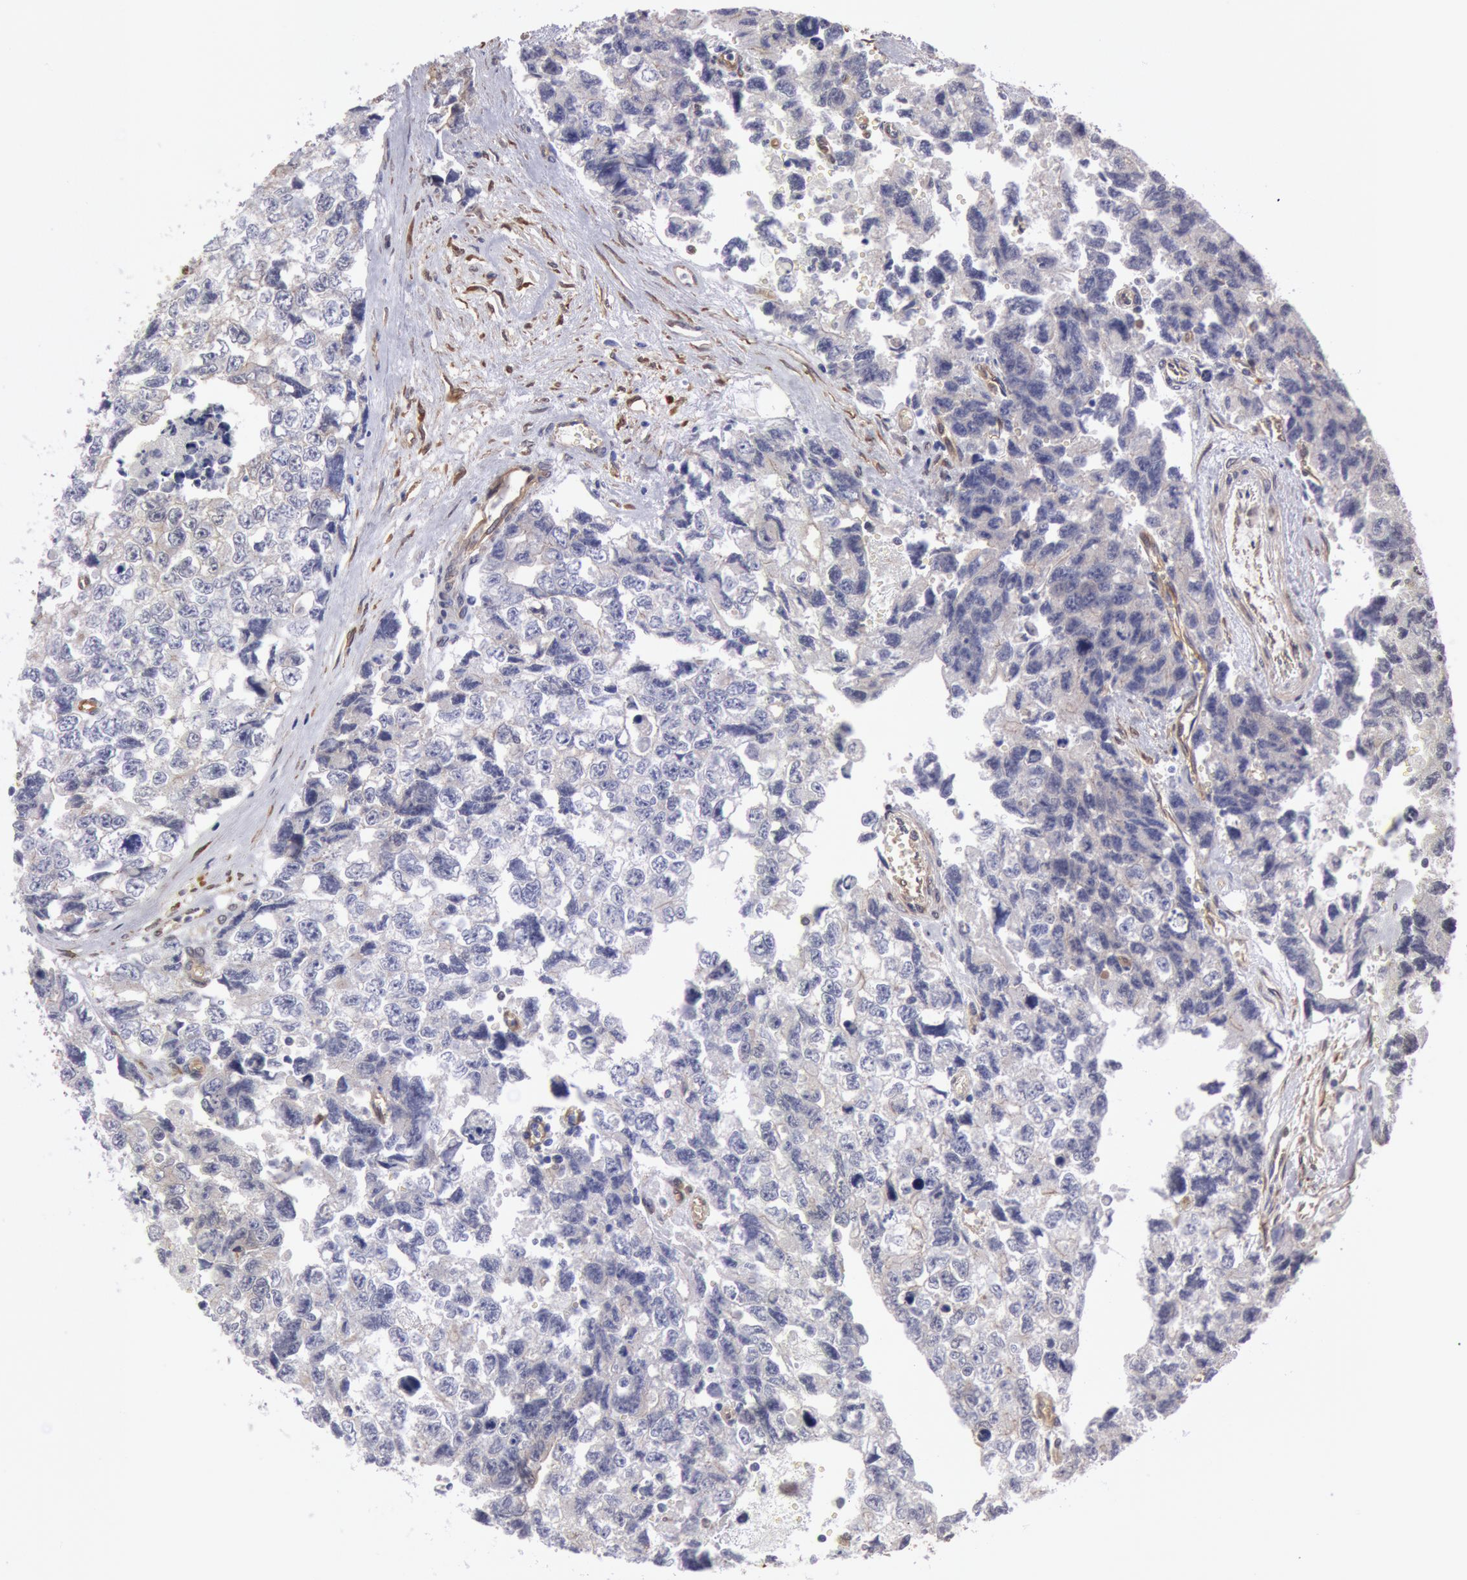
{"staining": {"intensity": "negative", "quantity": "none", "location": "none"}, "tissue": "testis cancer", "cell_type": "Tumor cells", "image_type": "cancer", "snomed": [{"axis": "morphology", "description": "Carcinoma, Embryonal, NOS"}, {"axis": "topography", "description": "Testis"}], "caption": "This is an immunohistochemistry (IHC) histopathology image of testis cancer. There is no staining in tumor cells.", "gene": "CCDC50", "patient": {"sex": "male", "age": 31}}